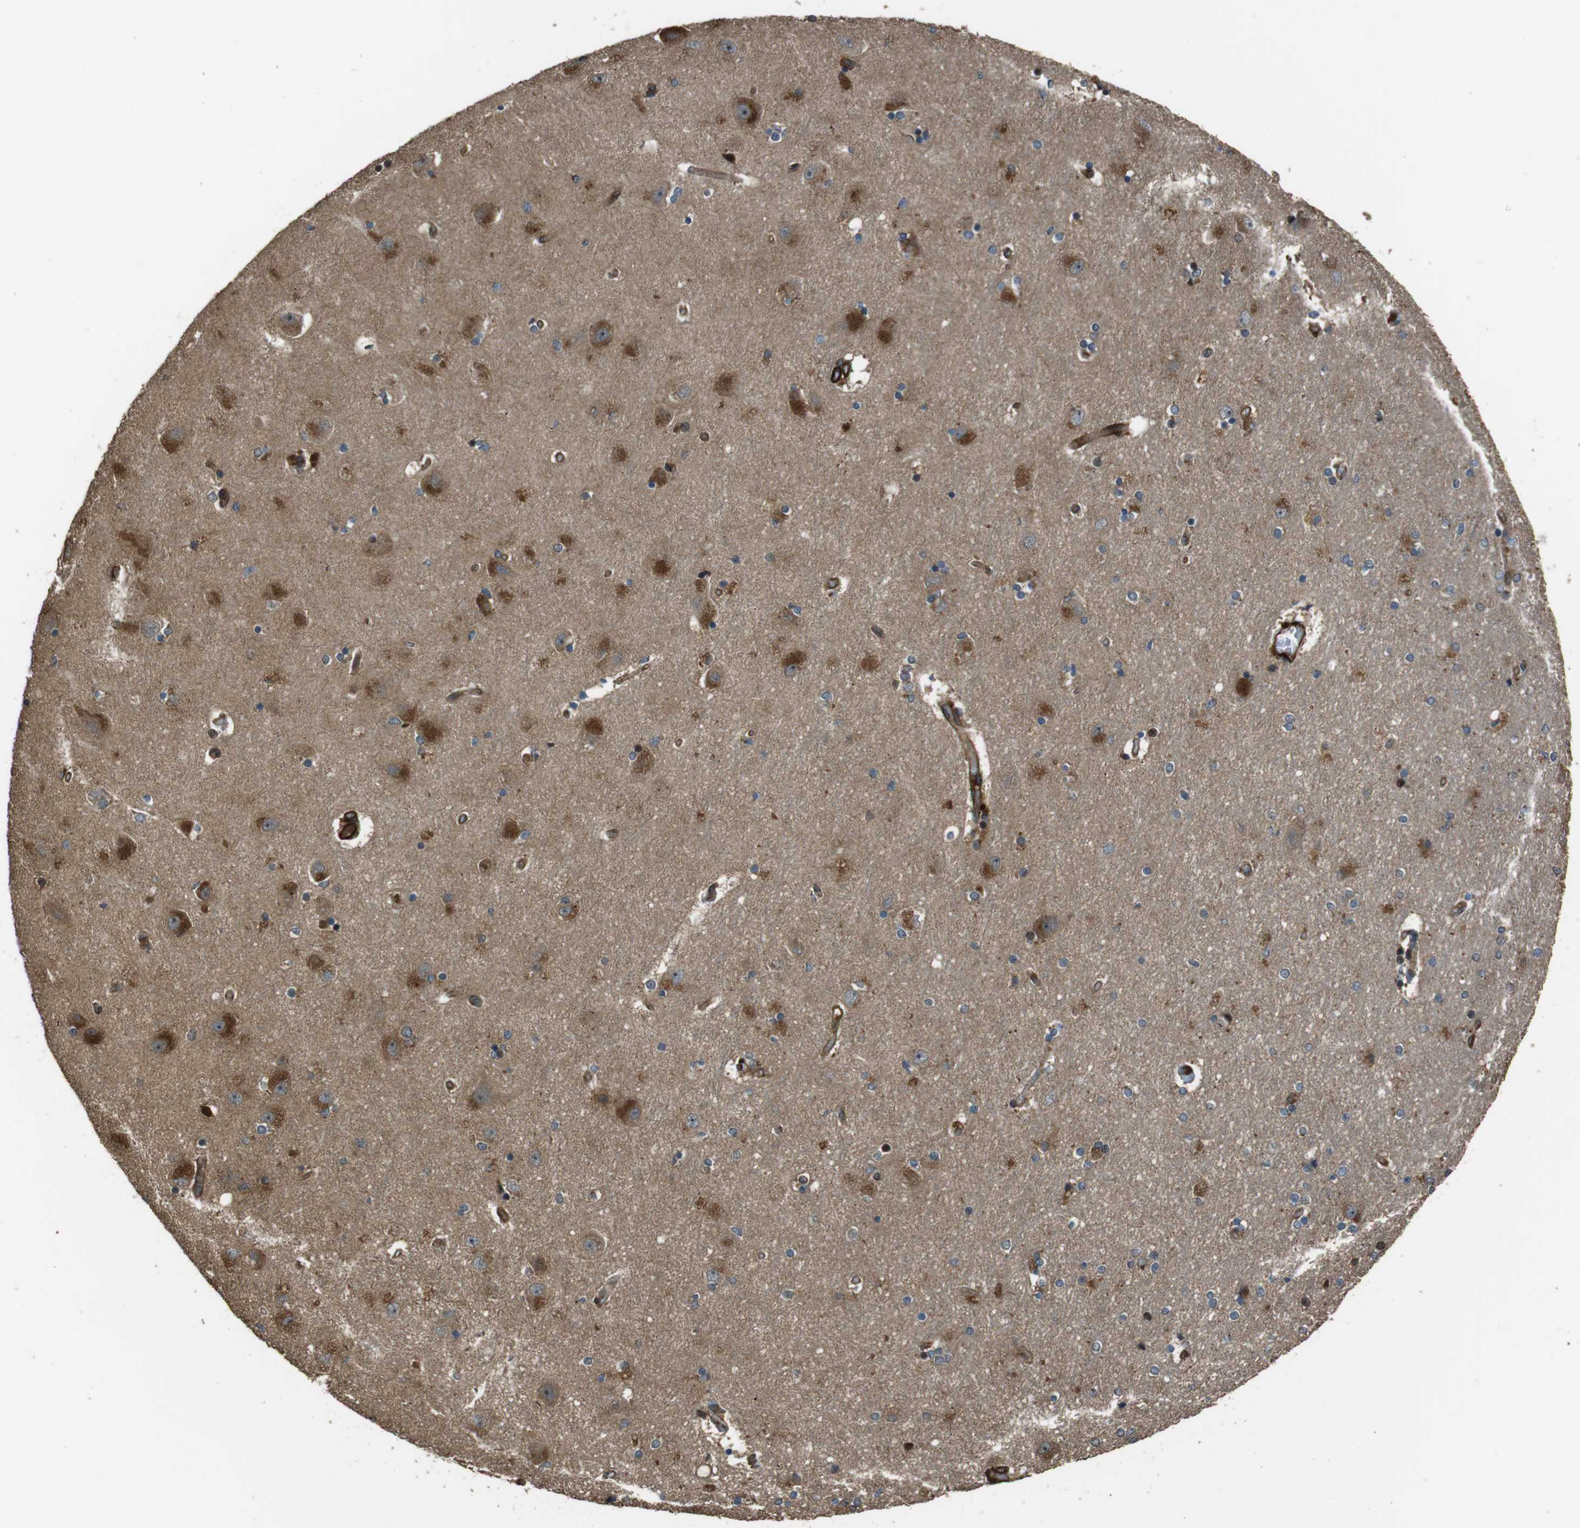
{"staining": {"intensity": "moderate", "quantity": "25%-75%", "location": "cytoplasmic/membranous"}, "tissue": "hippocampus", "cell_type": "Glial cells", "image_type": "normal", "snomed": [{"axis": "morphology", "description": "Normal tissue, NOS"}, {"axis": "topography", "description": "Hippocampus"}], "caption": "Protein expression analysis of normal hippocampus demonstrates moderate cytoplasmic/membranous expression in about 25%-75% of glial cells.", "gene": "MSRB3", "patient": {"sex": "female", "age": 54}}